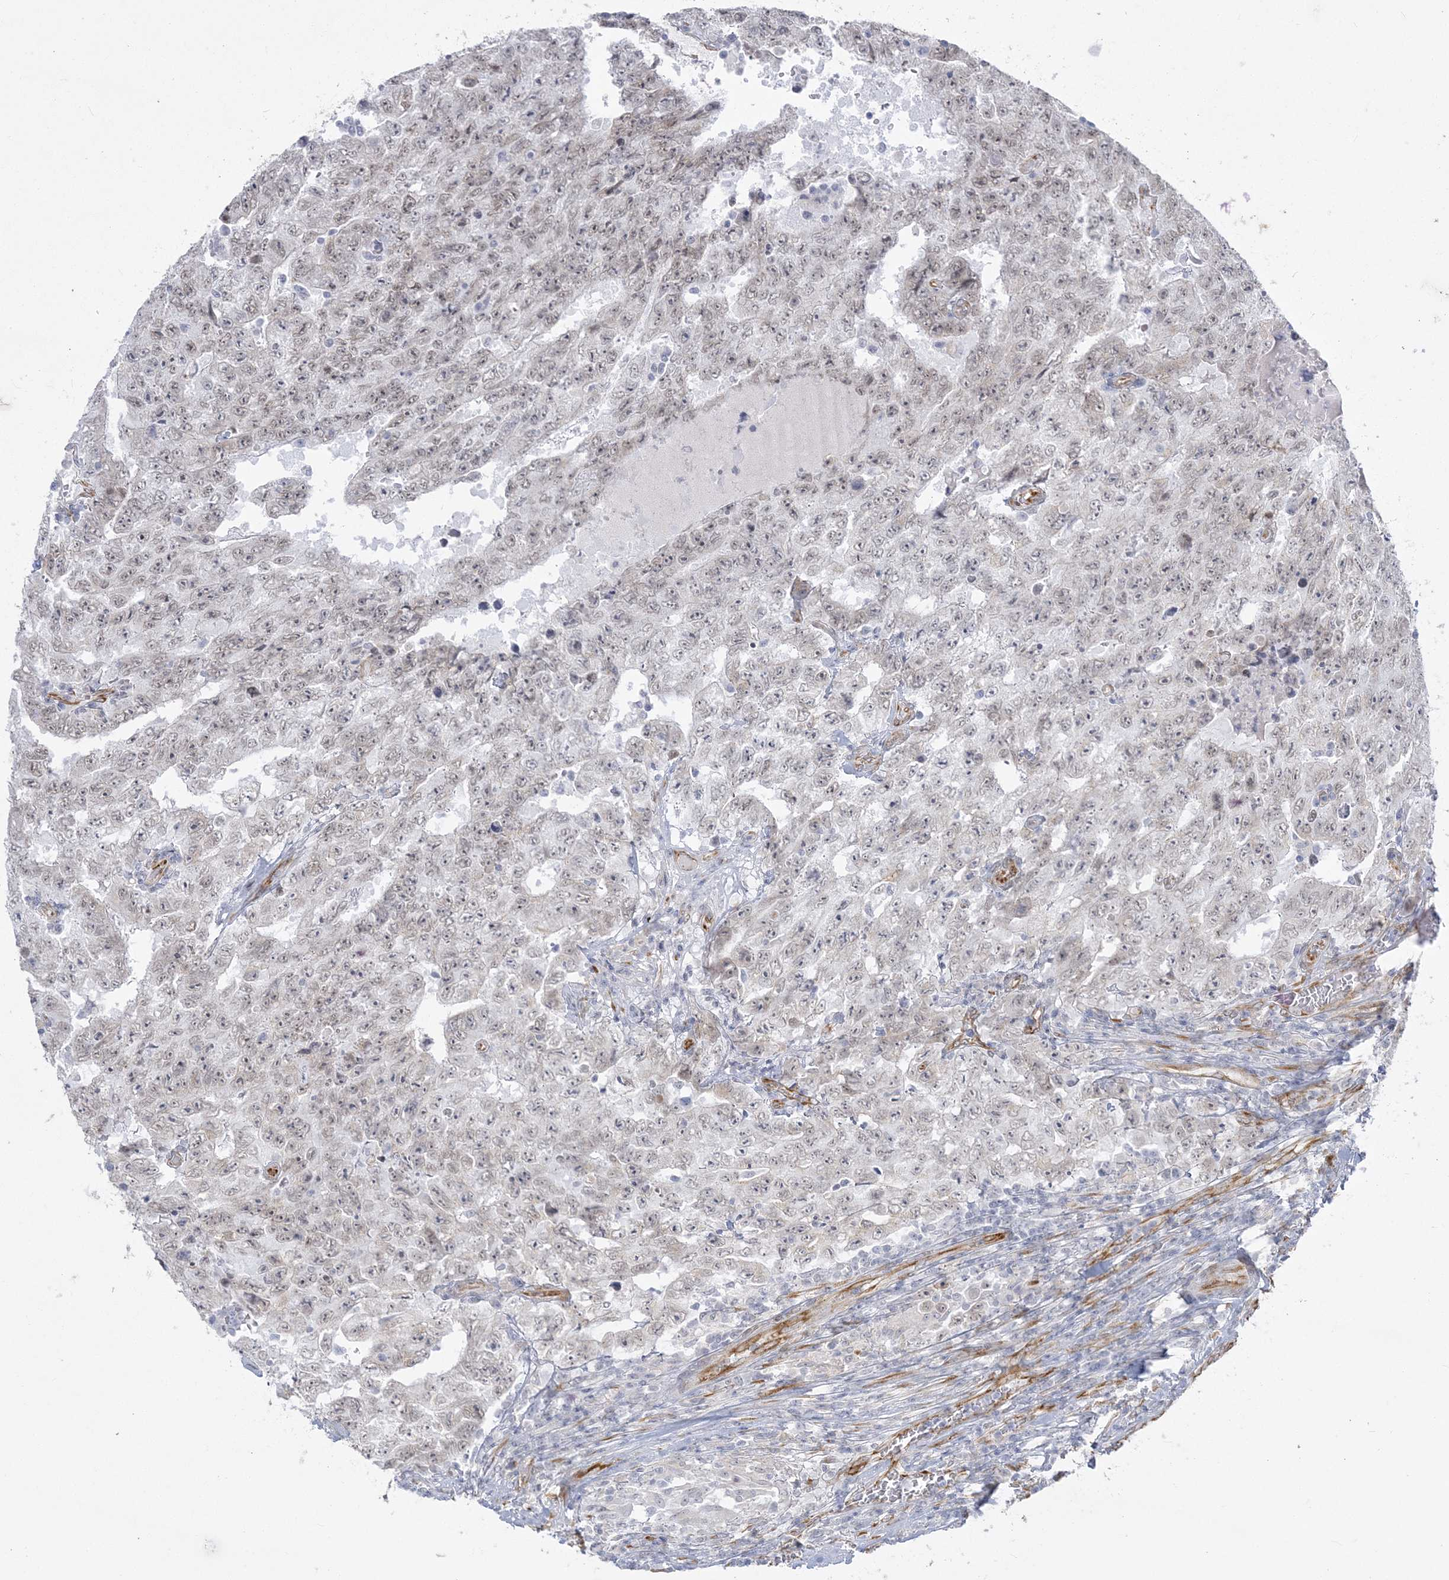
{"staining": {"intensity": "negative", "quantity": "none", "location": "none"}, "tissue": "testis cancer", "cell_type": "Tumor cells", "image_type": "cancer", "snomed": [{"axis": "morphology", "description": "Carcinoma, Embryonal, NOS"}, {"axis": "topography", "description": "Testis"}], "caption": "There is no significant staining in tumor cells of embryonal carcinoma (testis).", "gene": "ZC3H6", "patient": {"sex": "male", "age": 26}}